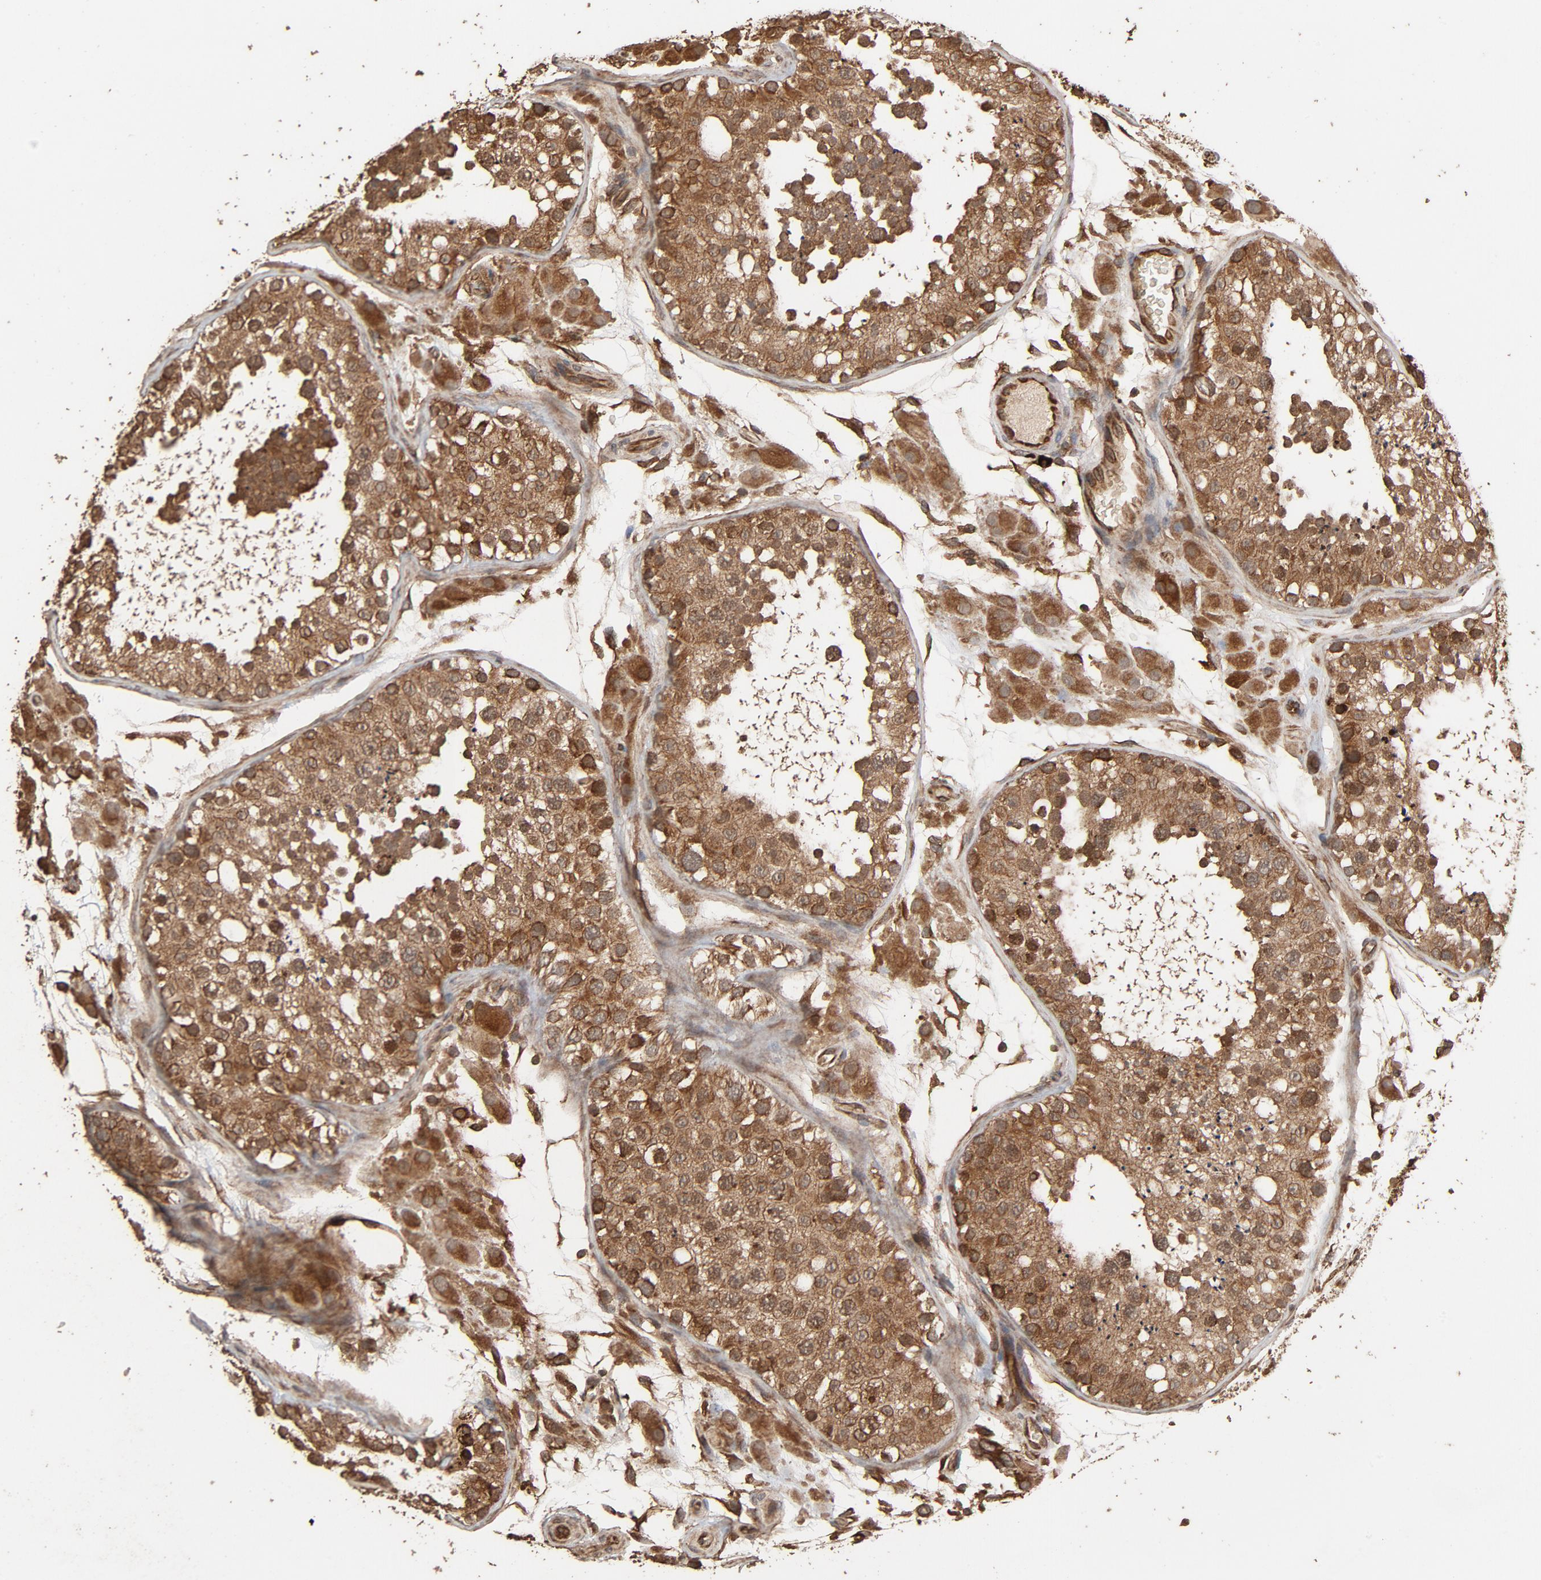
{"staining": {"intensity": "moderate", "quantity": ">75%", "location": "cytoplasmic/membranous"}, "tissue": "testis", "cell_type": "Cells in seminiferous ducts", "image_type": "normal", "snomed": [{"axis": "morphology", "description": "Normal tissue, NOS"}, {"axis": "topography", "description": "Testis"}], "caption": "Immunohistochemistry (IHC) staining of benign testis, which shows medium levels of moderate cytoplasmic/membranous staining in approximately >75% of cells in seminiferous ducts indicating moderate cytoplasmic/membranous protein positivity. The staining was performed using DAB (3,3'-diaminobenzidine) (brown) for protein detection and nuclei were counterstained in hematoxylin (blue).", "gene": "RPS6KA6", "patient": {"sex": "male", "age": 26}}